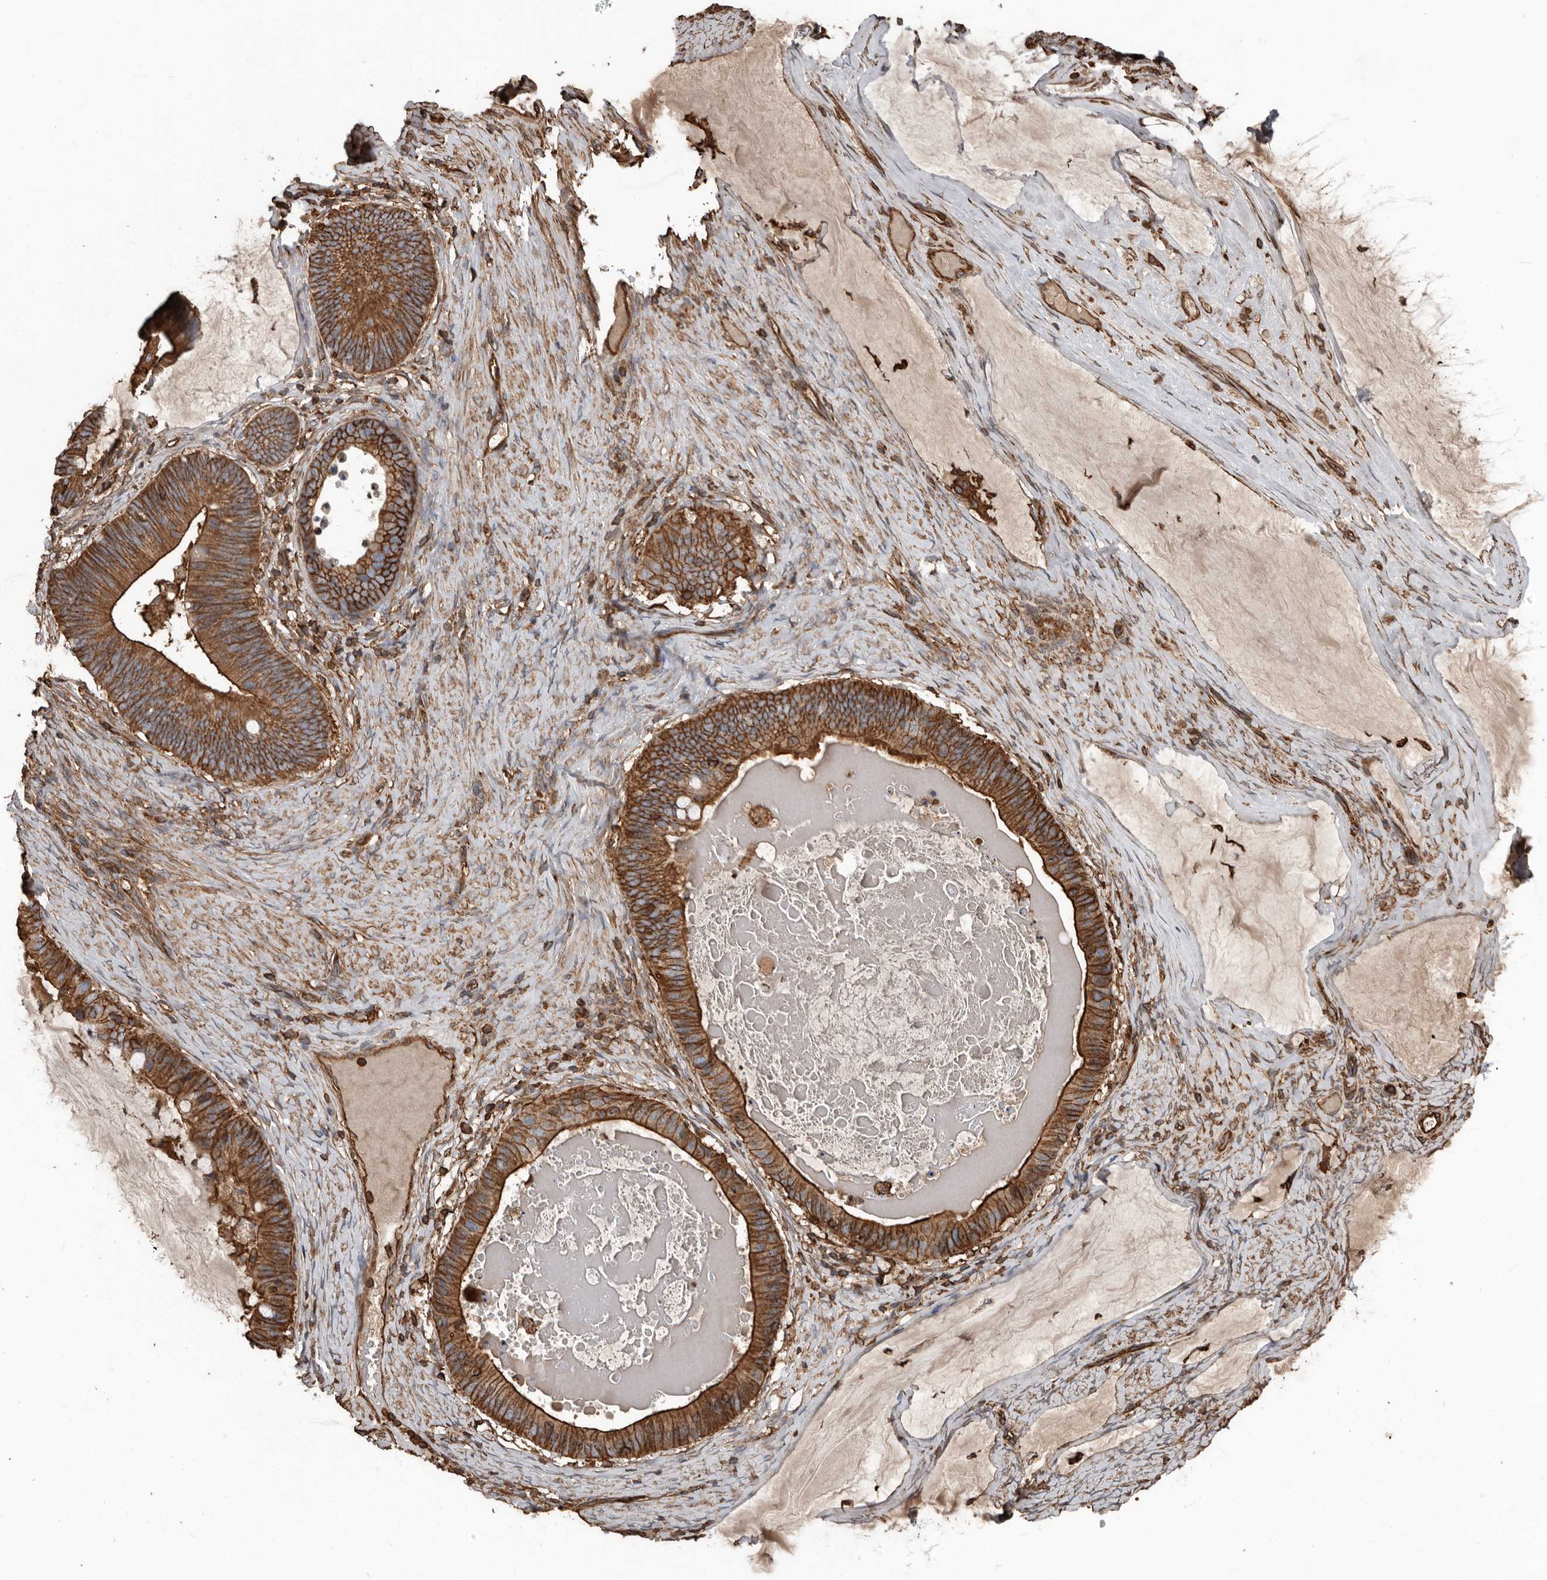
{"staining": {"intensity": "strong", "quantity": ">75%", "location": "cytoplasmic/membranous"}, "tissue": "ovarian cancer", "cell_type": "Tumor cells", "image_type": "cancer", "snomed": [{"axis": "morphology", "description": "Cystadenocarcinoma, mucinous, NOS"}, {"axis": "topography", "description": "Ovary"}], "caption": "Immunohistochemical staining of ovarian mucinous cystadenocarcinoma reveals high levels of strong cytoplasmic/membranous staining in about >75% of tumor cells.", "gene": "DENND6B", "patient": {"sex": "female", "age": 61}}